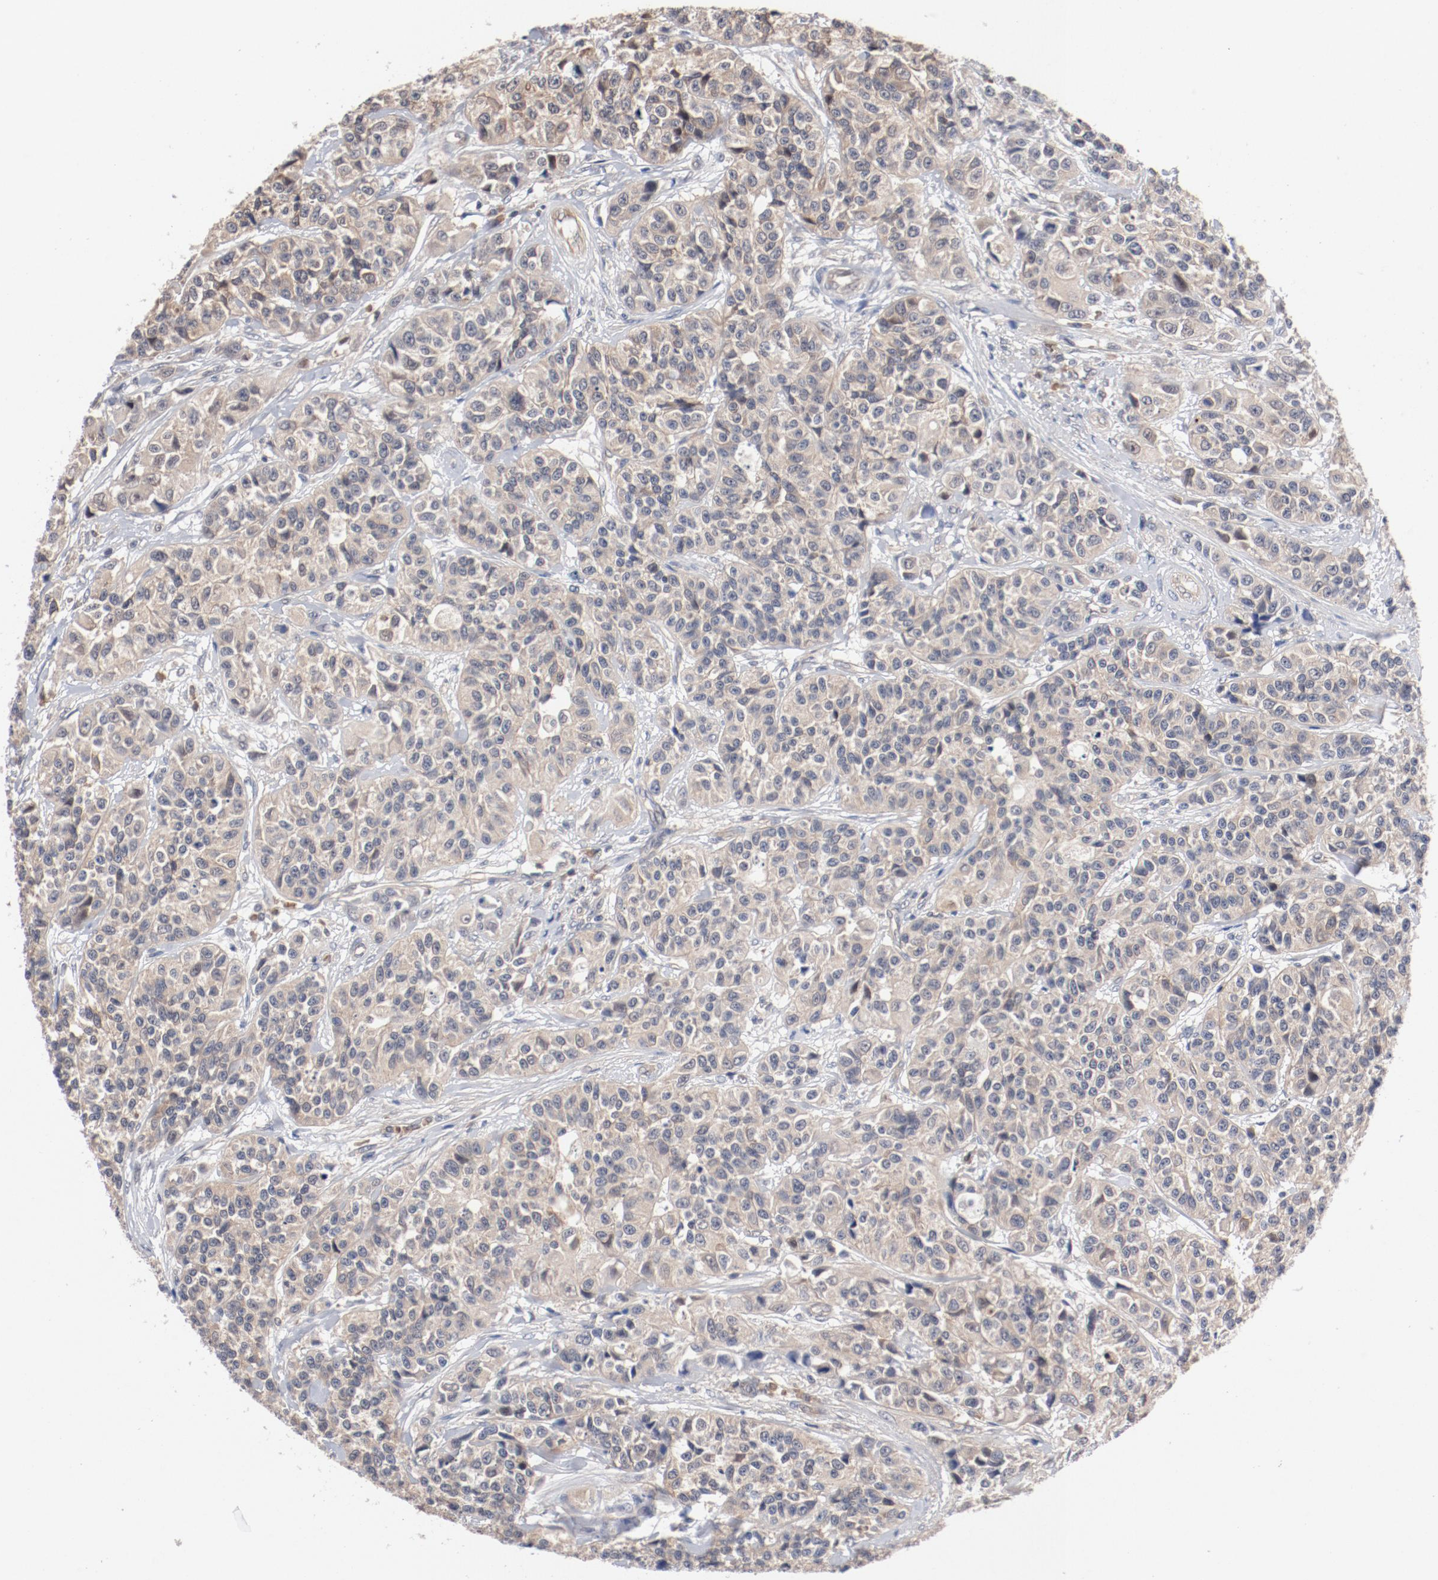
{"staining": {"intensity": "negative", "quantity": "none", "location": "none"}, "tissue": "urothelial cancer", "cell_type": "Tumor cells", "image_type": "cancer", "snomed": [{"axis": "morphology", "description": "Urothelial carcinoma, High grade"}, {"axis": "topography", "description": "Urinary bladder"}], "caption": "Human urothelial cancer stained for a protein using immunohistochemistry (IHC) displays no expression in tumor cells.", "gene": "PITPNM2", "patient": {"sex": "female", "age": 81}}